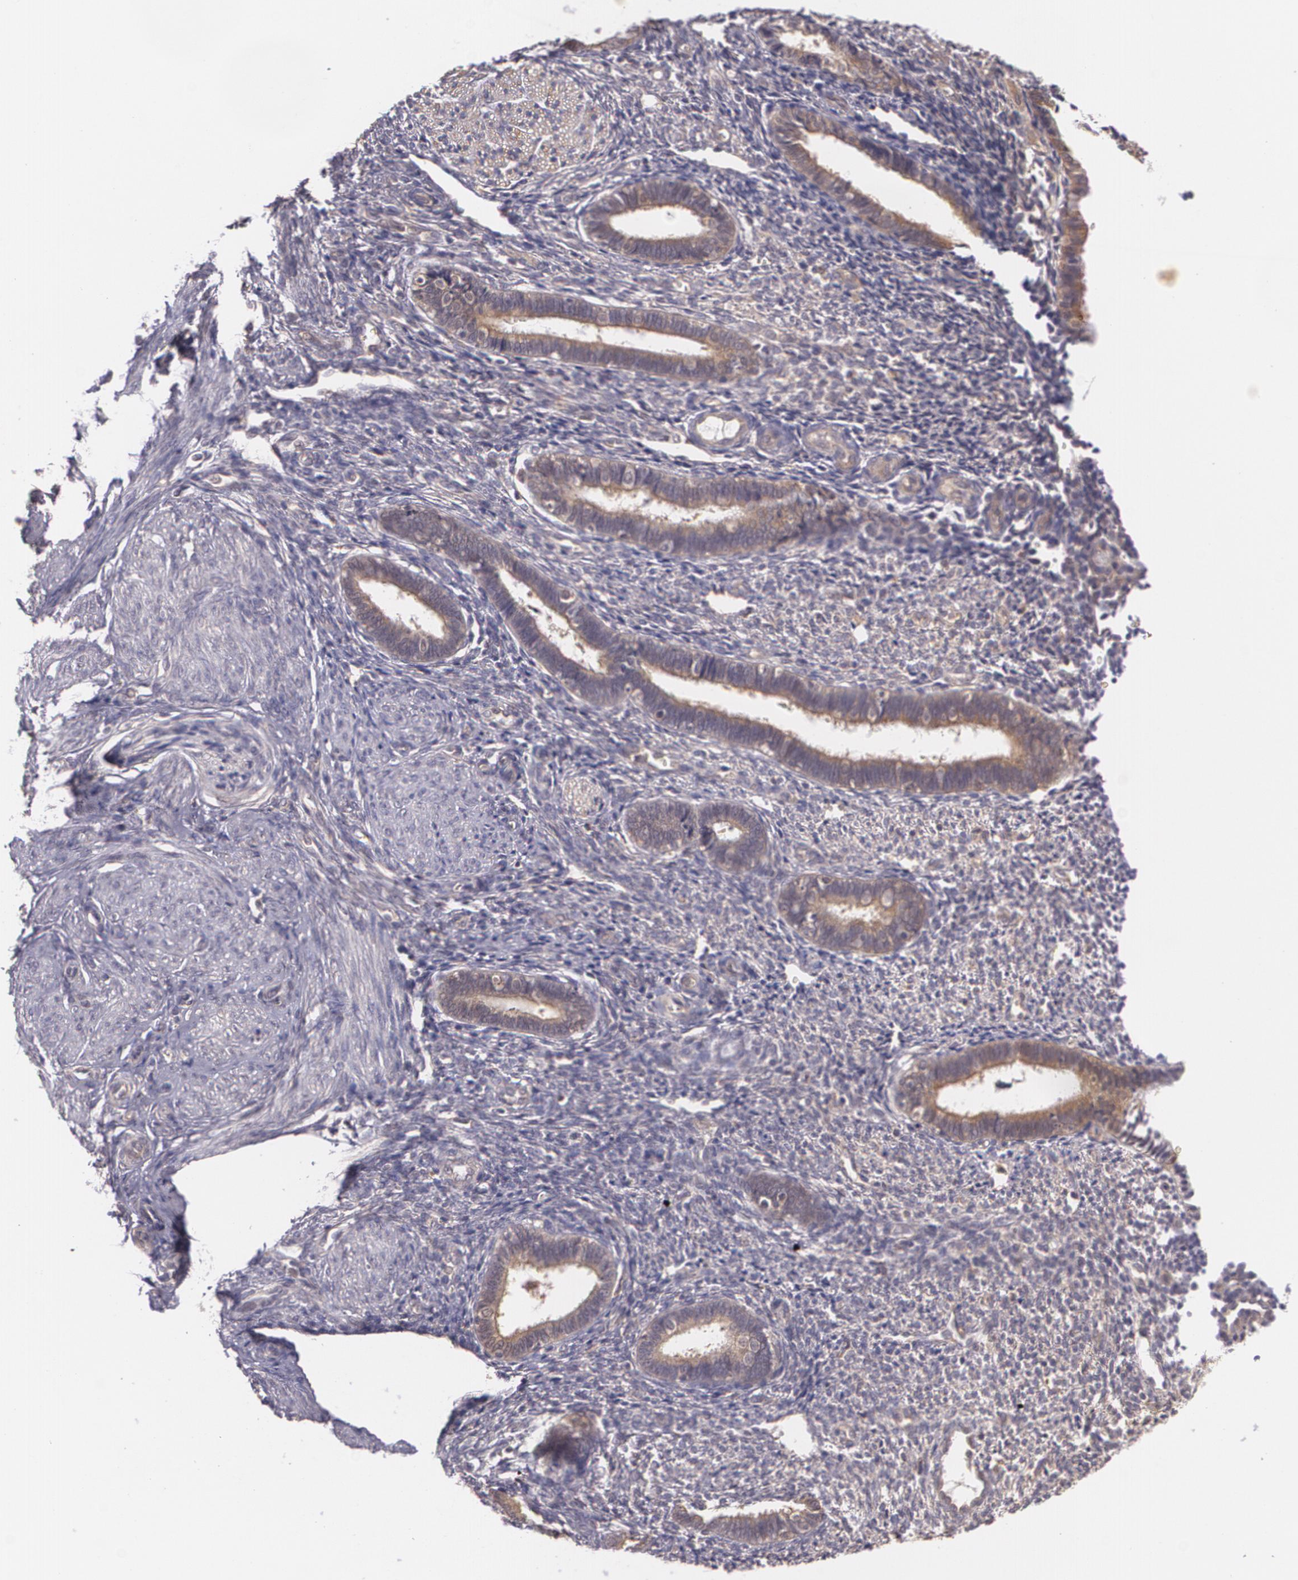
{"staining": {"intensity": "weak", "quantity": "<25%", "location": "cytoplasmic/membranous"}, "tissue": "endometrium", "cell_type": "Cells in endometrial stroma", "image_type": "normal", "snomed": [{"axis": "morphology", "description": "Normal tissue, NOS"}, {"axis": "topography", "description": "Endometrium"}], "caption": "The histopathology image displays no significant expression in cells in endometrial stroma of endometrium. (DAB immunohistochemistry, high magnification).", "gene": "CCL17", "patient": {"sex": "female", "age": 27}}